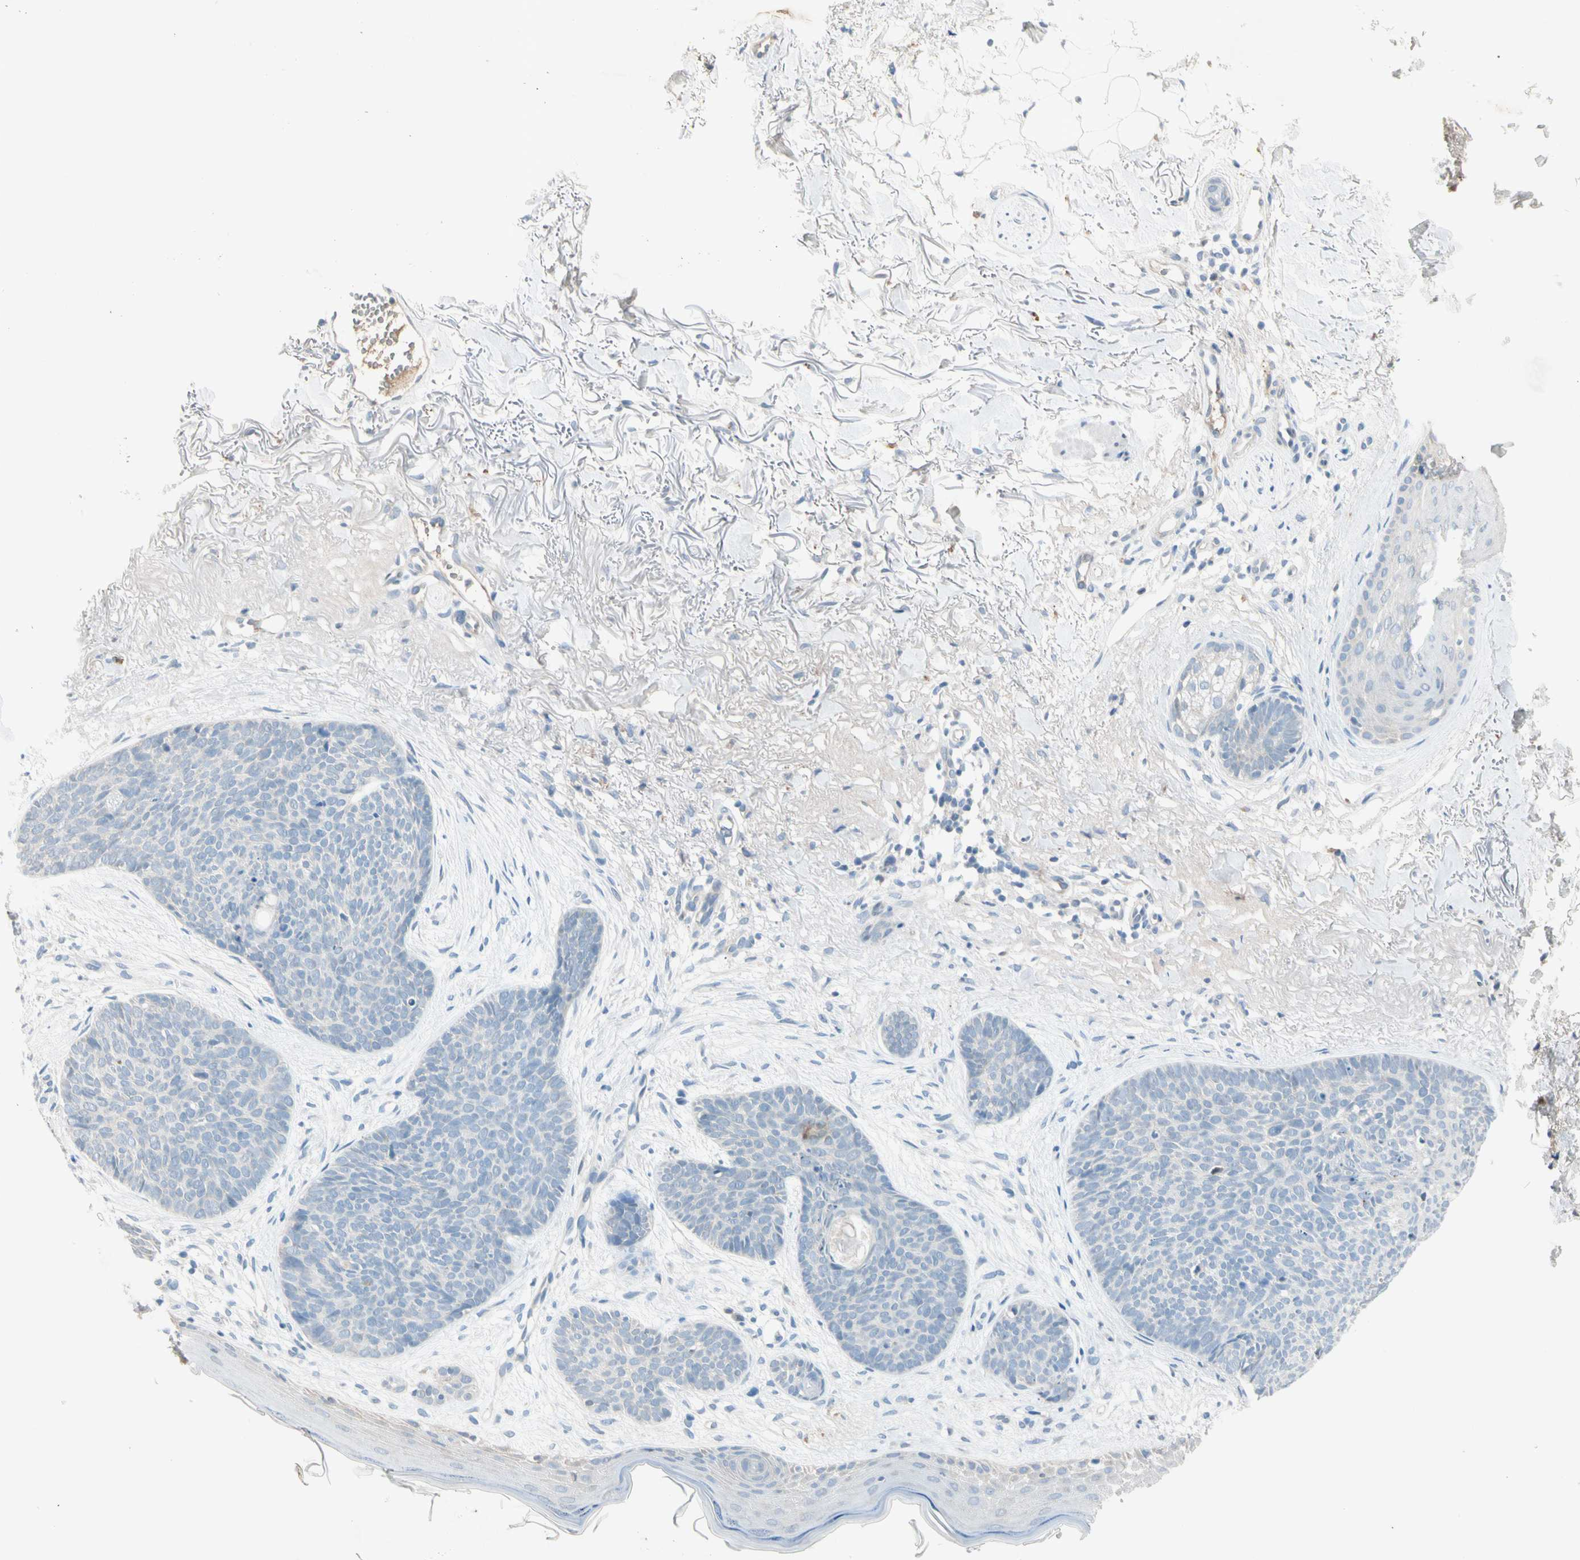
{"staining": {"intensity": "negative", "quantity": "none", "location": "none"}, "tissue": "skin cancer", "cell_type": "Tumor cells", "image_type": "cancer", "snomed": [{"axis": "morphology", "description": "Normal tissue, NOS"}, {"axis": "morphology", "description": "Basal cell carcinoma"}, {"axis": "topography", "description": "Skin"}], "caption": "Immunohistochemistry (IHC) photomicrograph of skin basal cell carcinoma stained for a protein (brown), which displays no positivity in tumor cells. Nuclei are stained in blue.", "gene": "SERPIND1", "patient": {"sex": "female", "age": 70}}